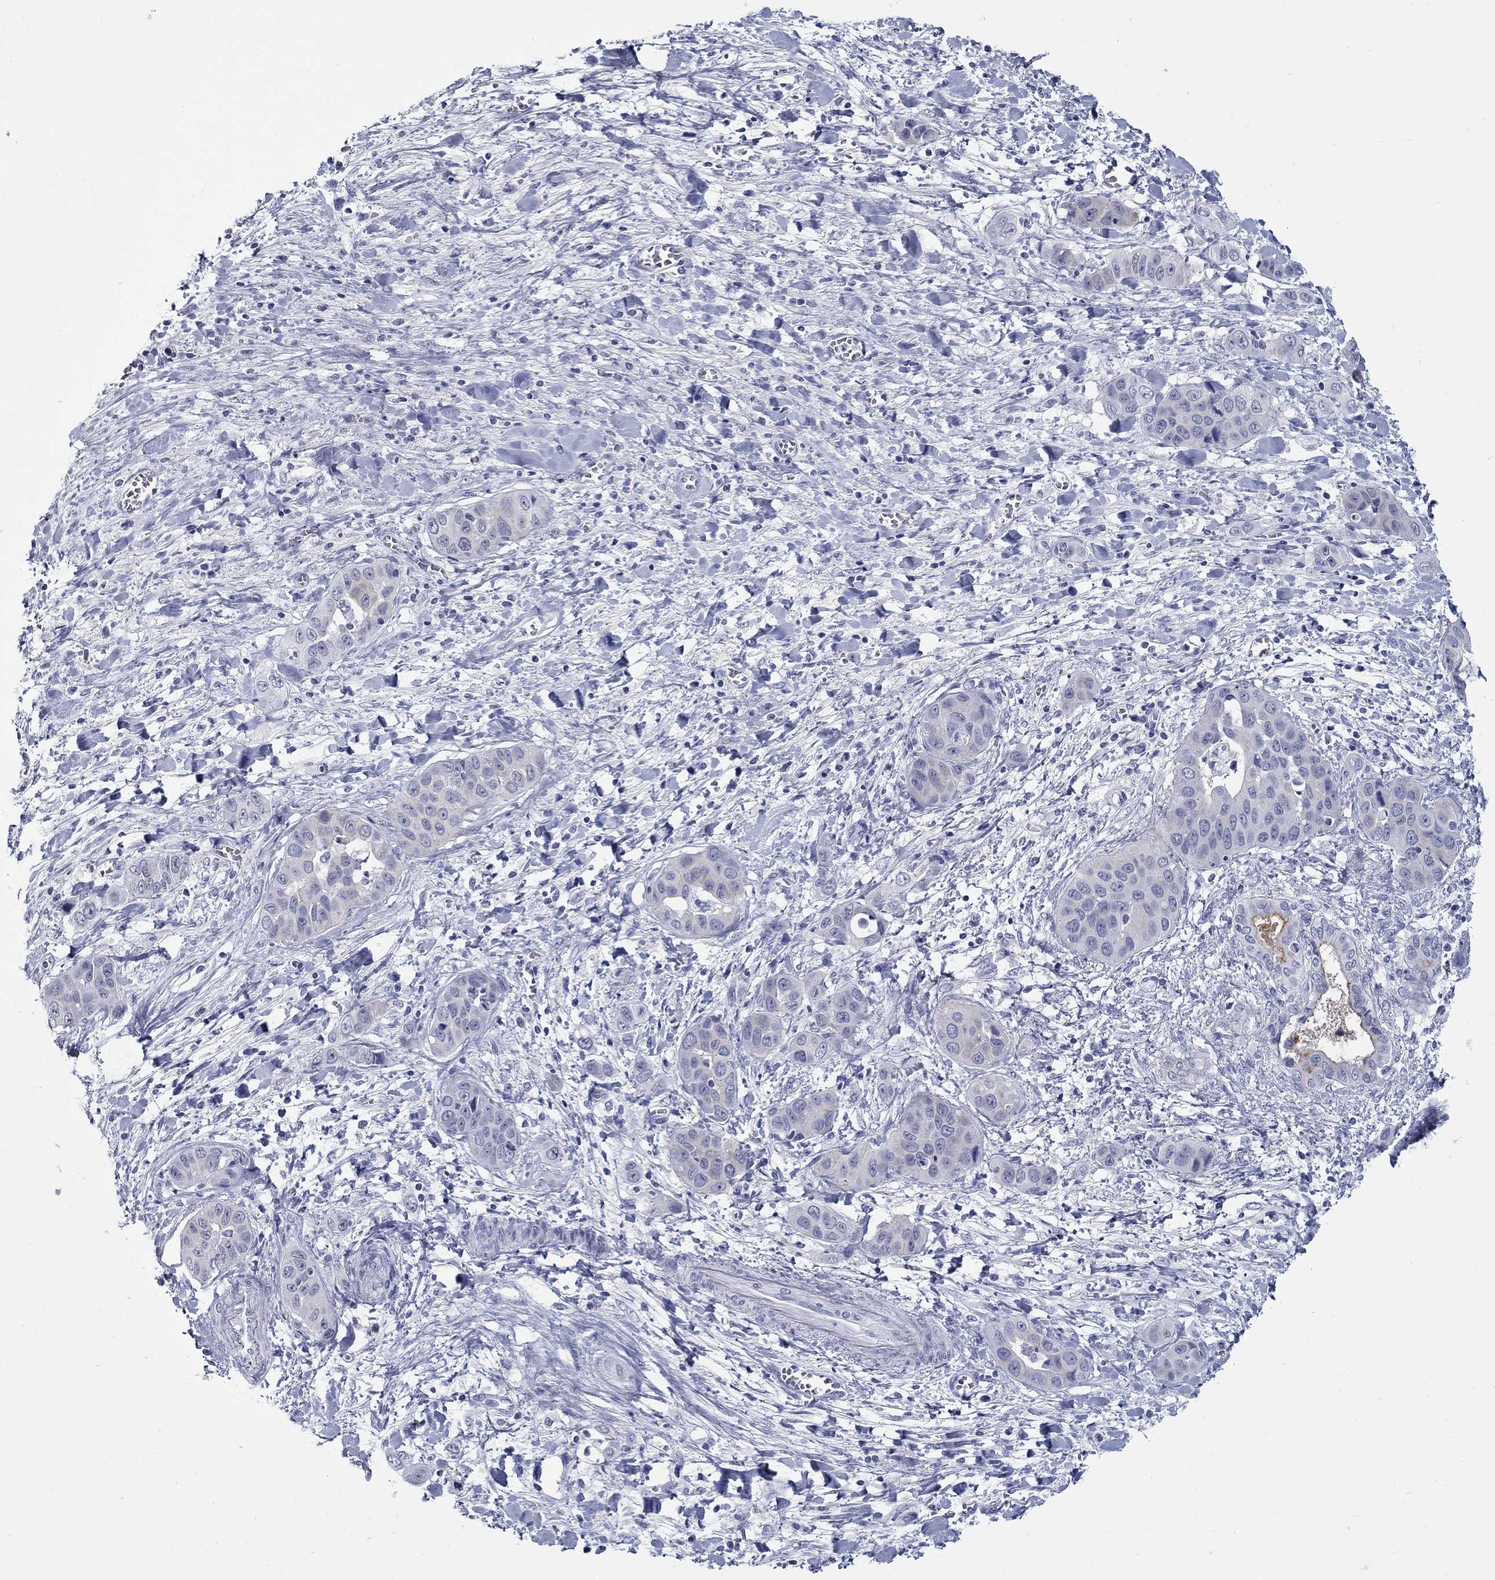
{"staining": {"intensity": "moderate", "quantity": "<25%", "location": "cytoplasmic/membranous"}, "tissue": "liver cancer", "cell_type": "Tumor cells", "image_type": "cancer", "snomed": [{"axis": "morphology", "description": "Cholangiocarcinoma"}, {"axis": "topography", "description": "Liver"}], "caption": "A brown stain highlights moderate cytoplasmic/membranous staining of a protein in human liver cholangiocarcinoma tumor cells.", "gene": "C4orf19", "patient": {"sex": "female", "age": 52}}